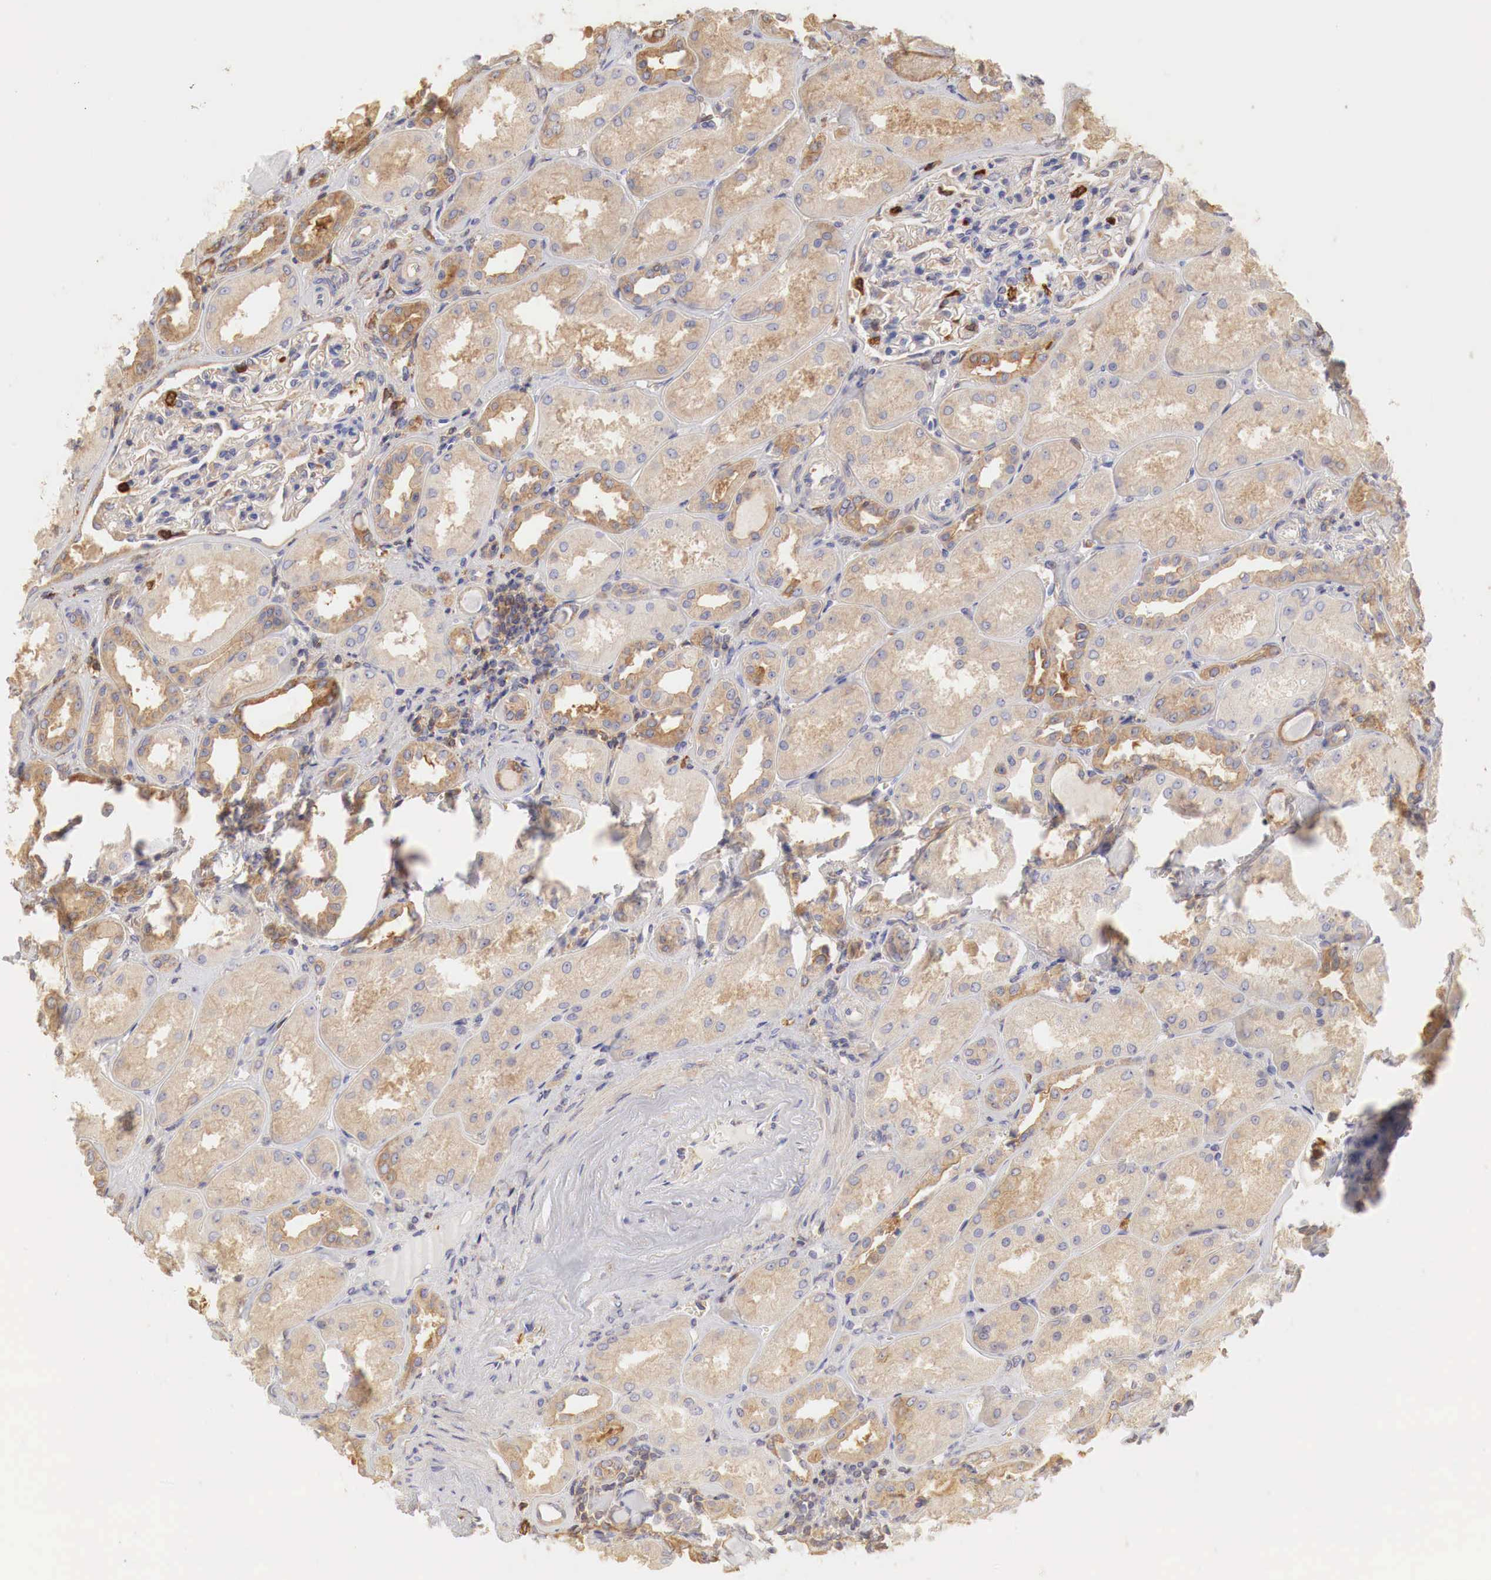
{"staining": {"intensity": "moderate", "quantity": "<25%", "location": "cytoplasmic/membranous"}, "tissue": "kidney", "cell_type": "Cells in glomeruli", "image_type": "normal", "snomed": [{"axis": "morphology", "description": "Normal tissue, NOS"}, {"axis": "topography", "description": "Kidney"}], "caption": "Protein staining of normal kidney reveals moderate cytoplasmic/membranous expression in approximately <25% of cells in glomeruli. The staining was performed using DAB (3,3'-diaminobenzidine), with brown indicating positive protein expression. Nuclei are stained blue with hematoxylin.", "gene": "G6PD", "patient": {"sex": "male", "age": 61}}